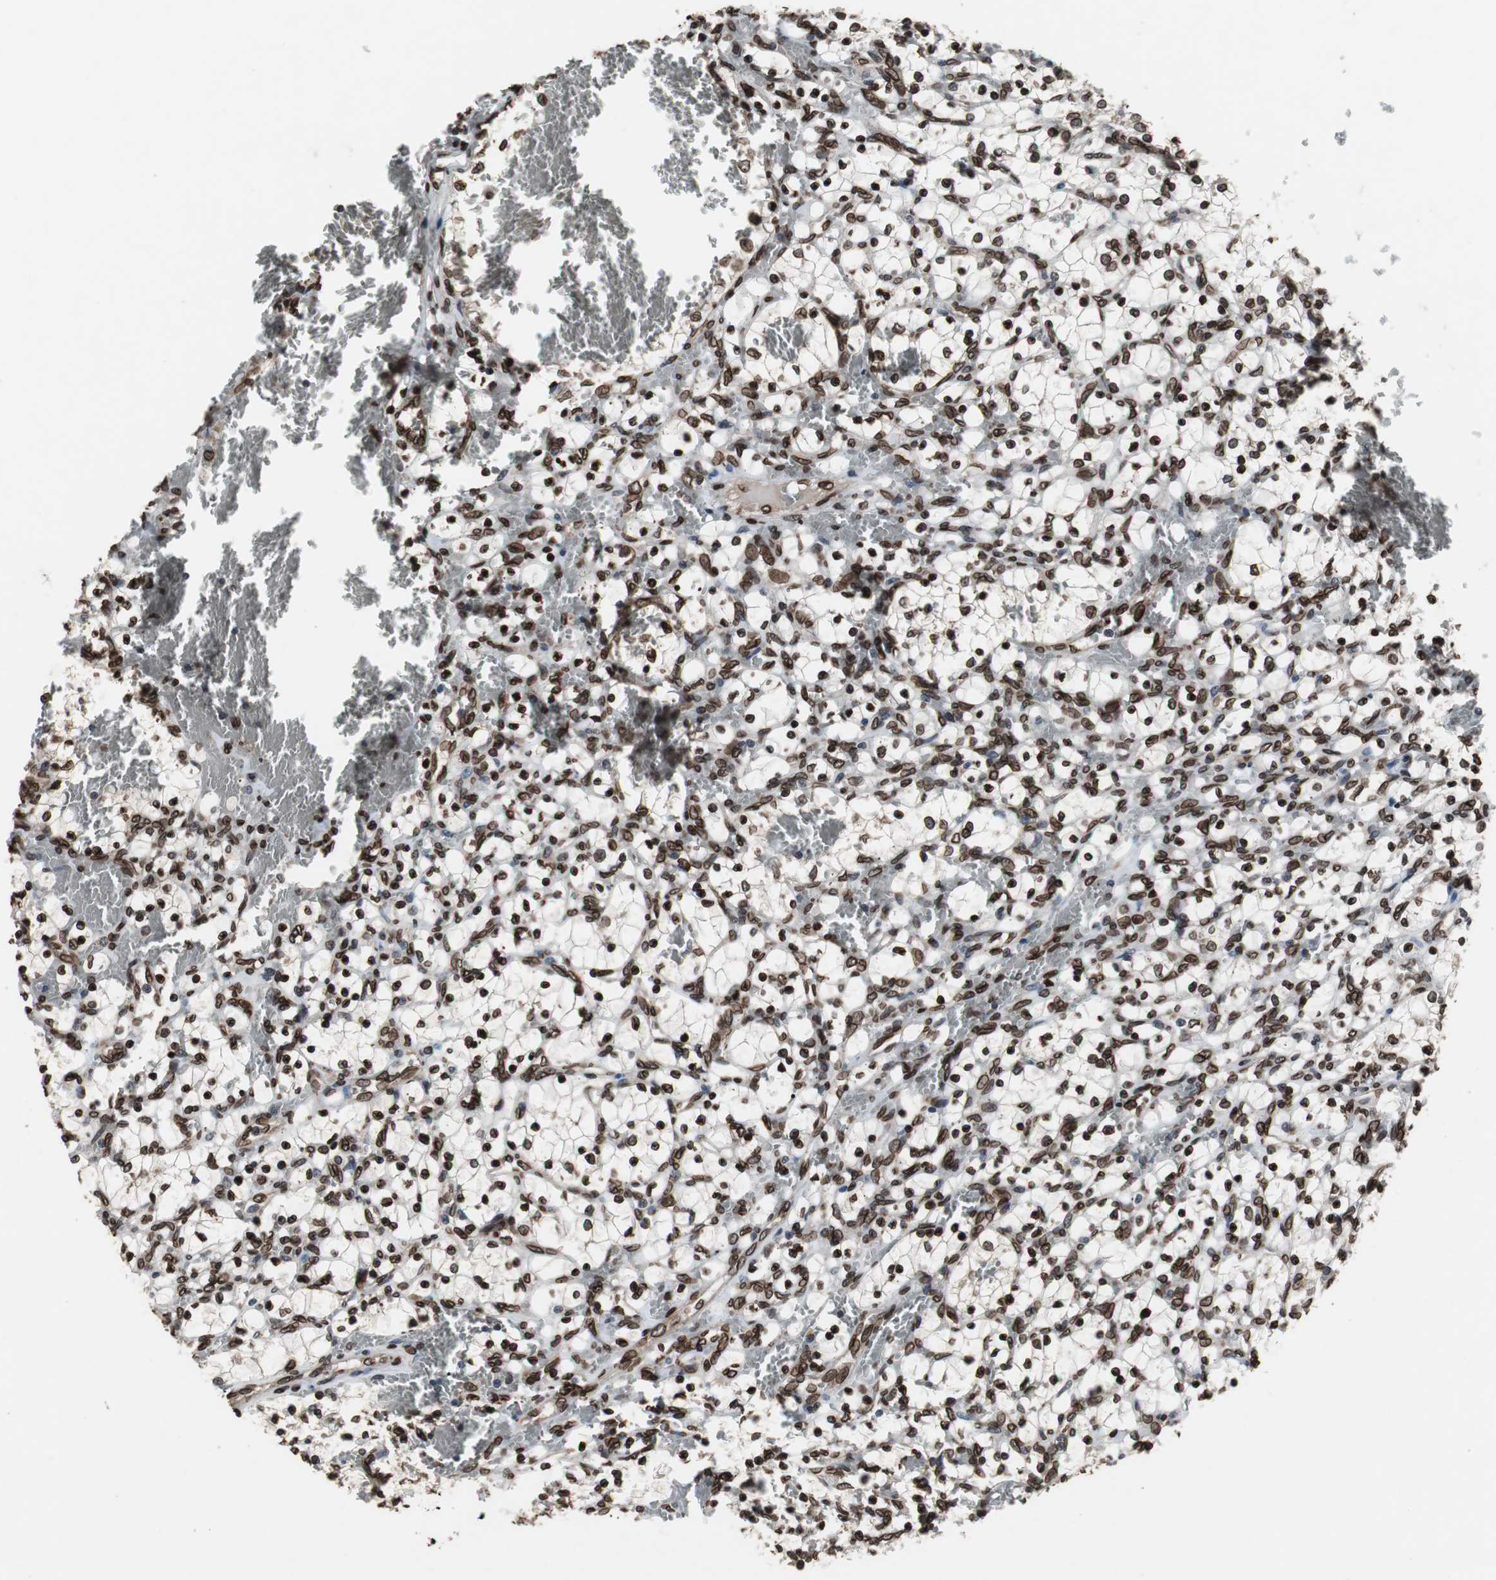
{"staining": {"intensity": "strong", "quantity": ">75%", "location": "cytoplasmic/membranous,nuclear"}, "tissue": "renal cancer", "cell_type": "Tumor cells", "image_type": "cancer", "snomed": [{"axis": "morphology", "description": "Adenocarcinoma, NOS"}, {"axis": "topography", "description": "Kidney"}], "caption": "Protein expression analysis of renal cancer exhibits strong cytoplasmic/membranous and nuclear expression in approximately >75% of tumor cells. (DAB (3,3'-diaminobenzidine) IHC, brown staining for protein, blue staining for nuclei).", "gene": "LMNA", "patient": {"sex": "female", "age": 69}}